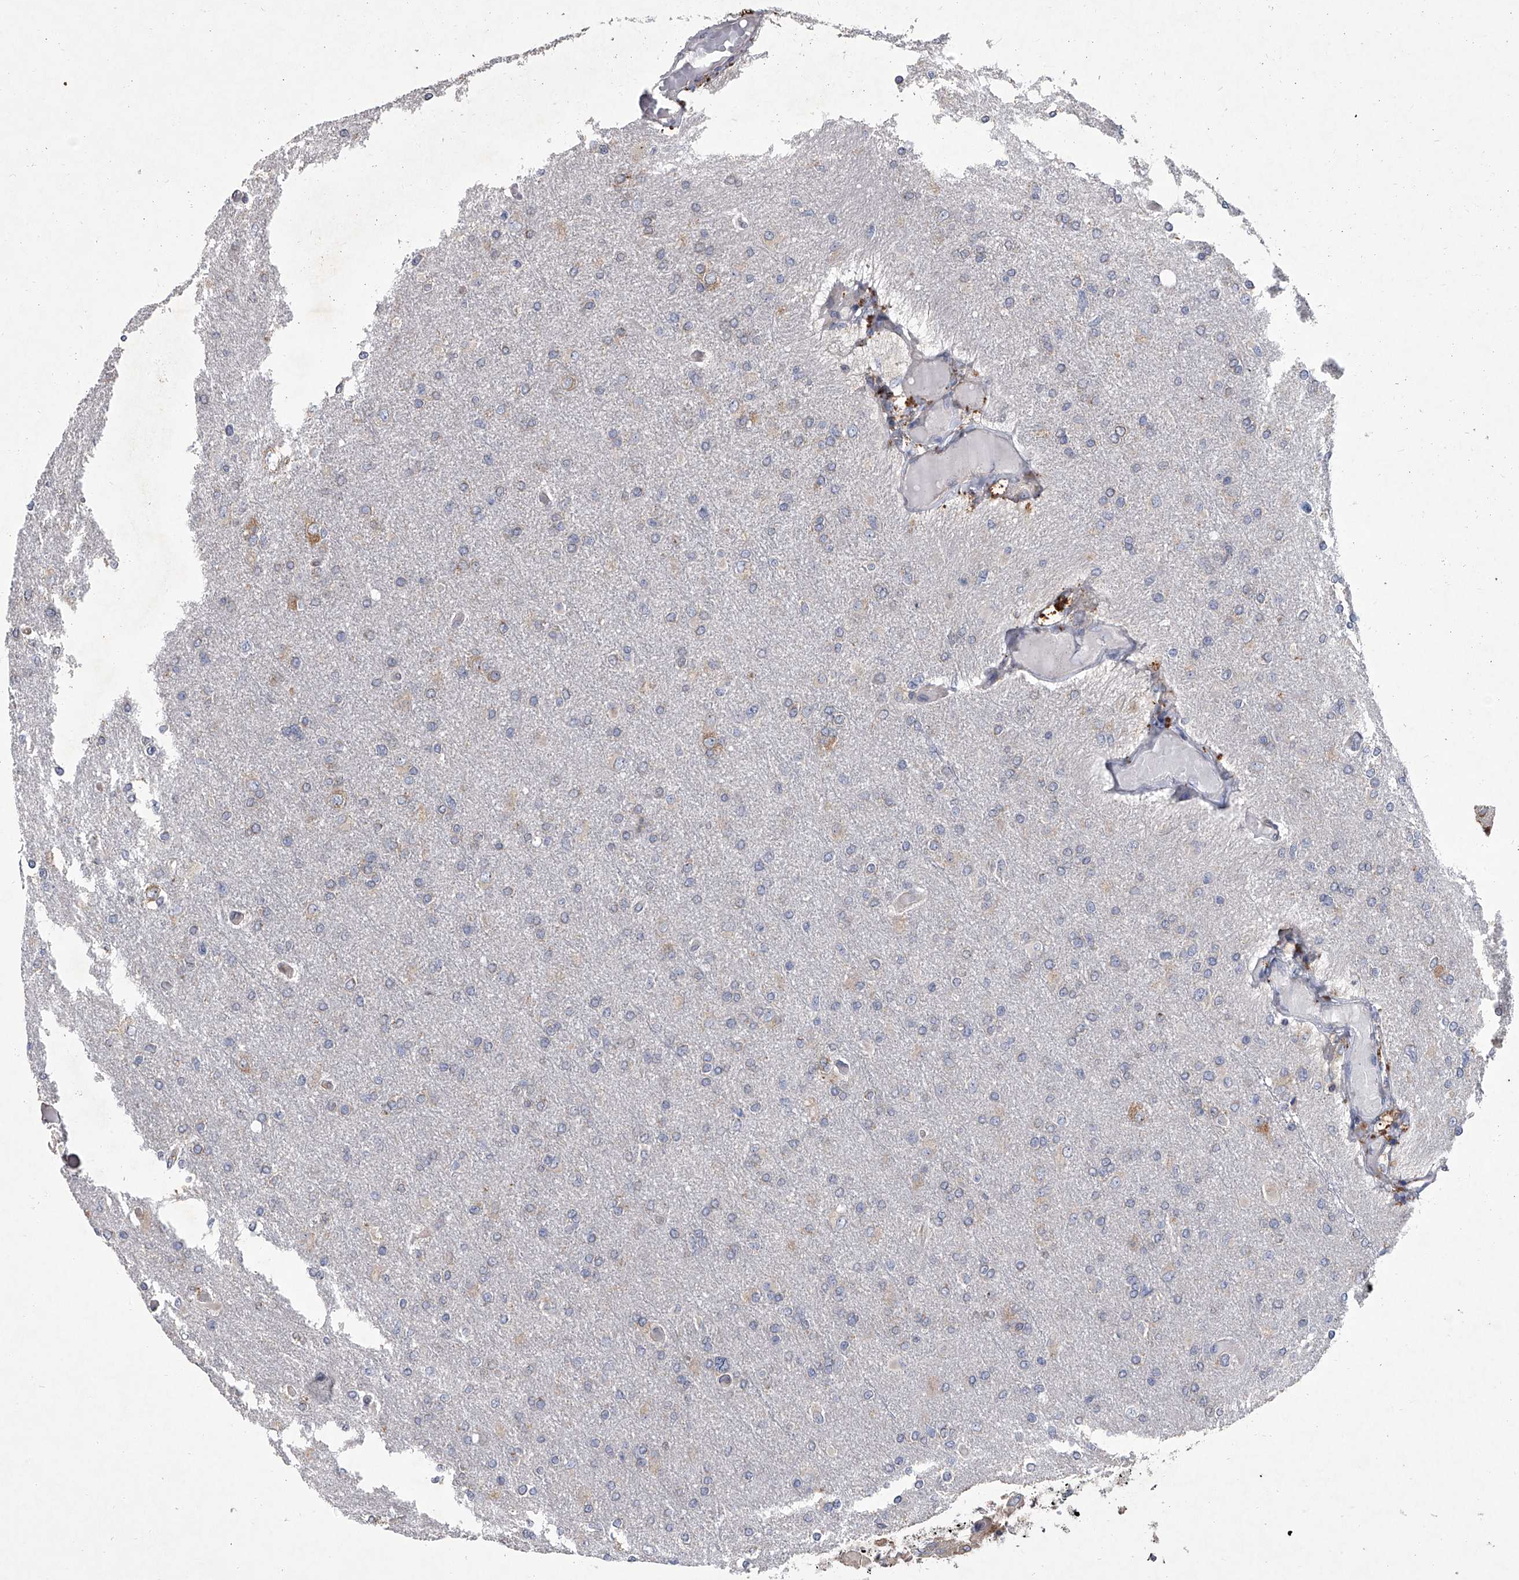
{"staining": {"intensity": "negative", "quantity": "none", "location": "none"}, "tissue": "glioma", "cell_type": "Tumor cells", "image_type": "cancer", "snomed": [{"axis": "morphology", "description": "Glioma, malignant, High grade"}, {"axis": "topography", "description": "Cerebral cortex"}], "caption": "The image exhibits no significant expression in tumor cells of glioma. Nuclei are stained in blue.", "gene": "EIF2S2", "patient": {"sex": "female", "age": 36}}